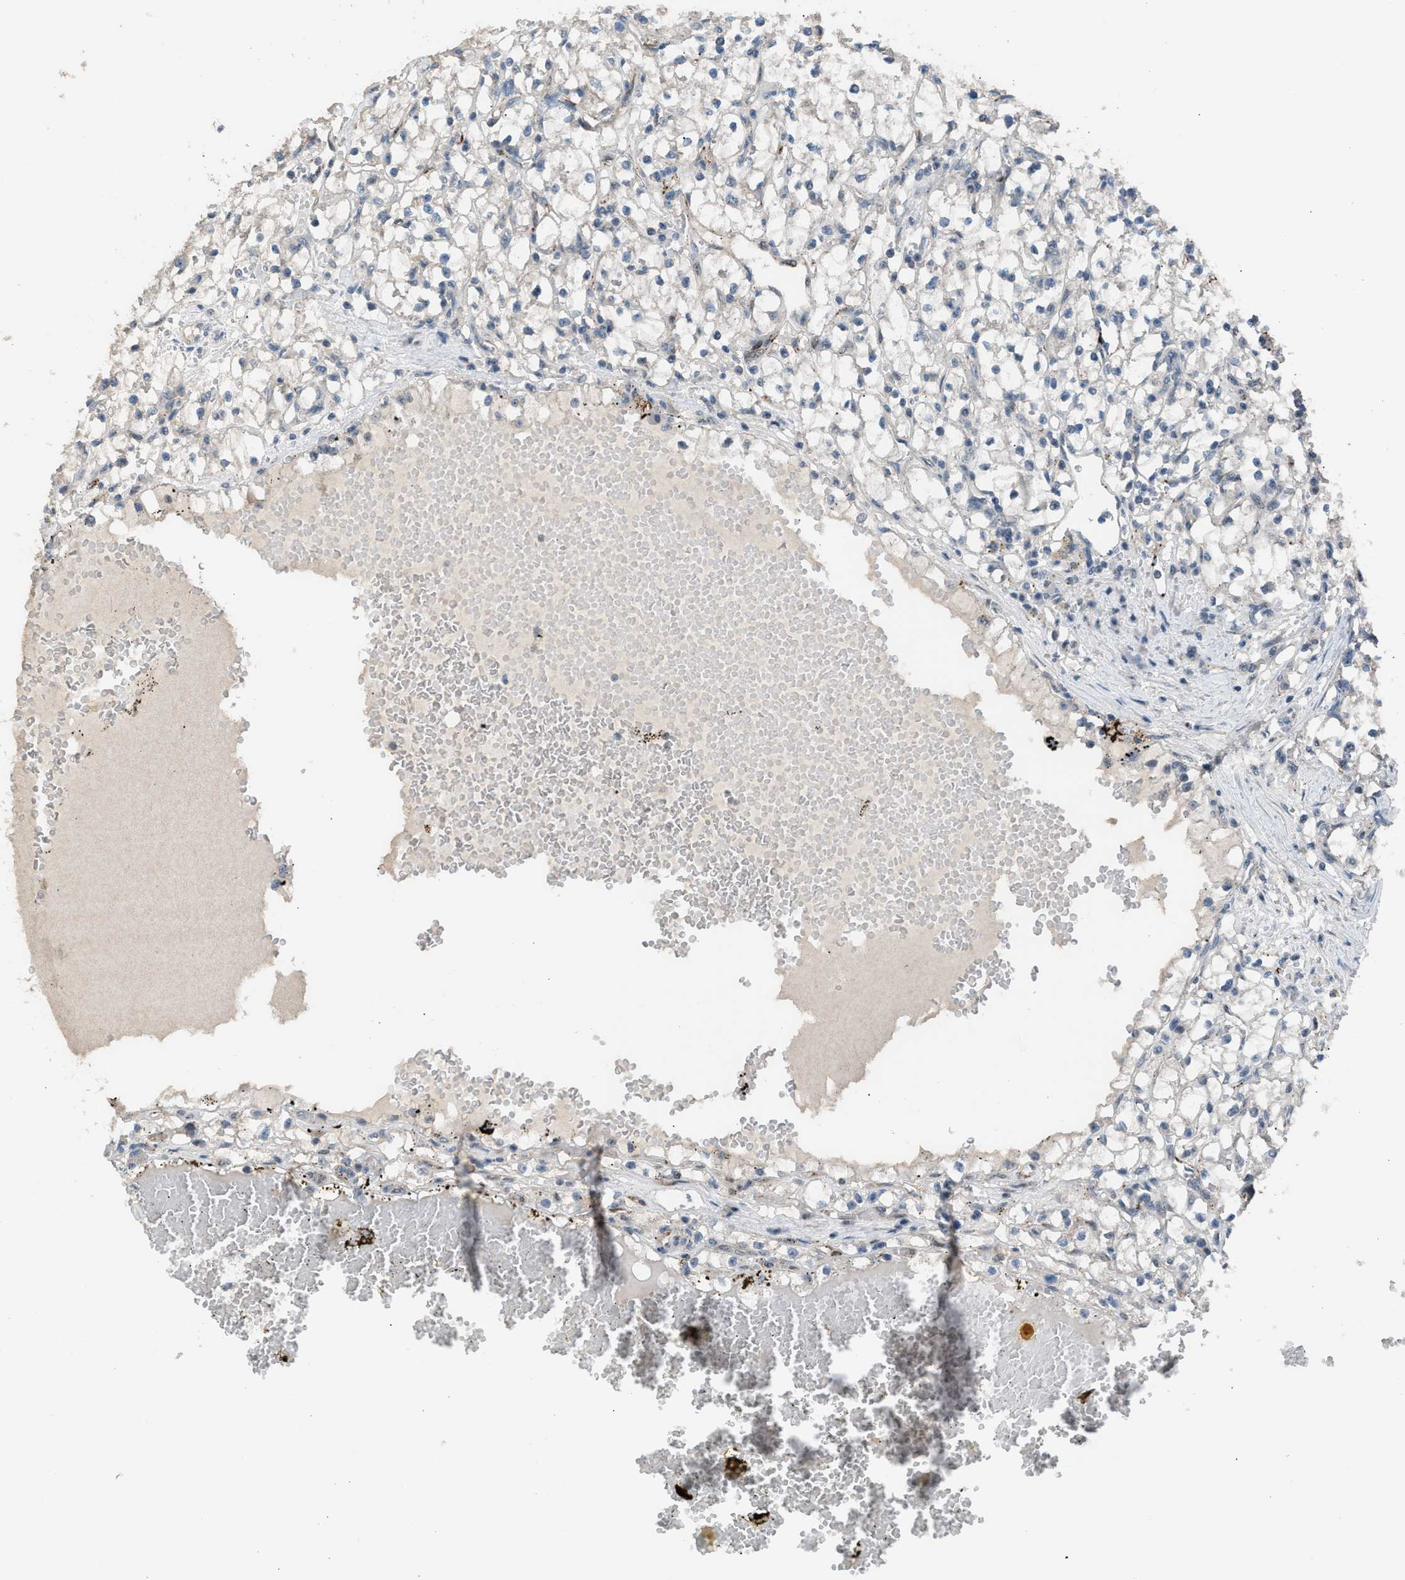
{"staining": {"intensity": "negative", "quantity": "none", "location": "none"}, "tissue": "renal cancer", "cell_type": "Tumor cells", "image_type": "cancer", "snomed": [{"axis": "morphology", "description": "Adenocarcinoma, NOS"}, {"axis": "topography", "description": "Kidney"}], "caption": "Immunohistochemistry (IHC) photomicrograph of neoplastic tissue: renal adenocarcinoma stained with DAB shows no significant protein staining in tumor cells.", "gene": "CRTC1", "patient": {"sex": "male", "age": 56}}